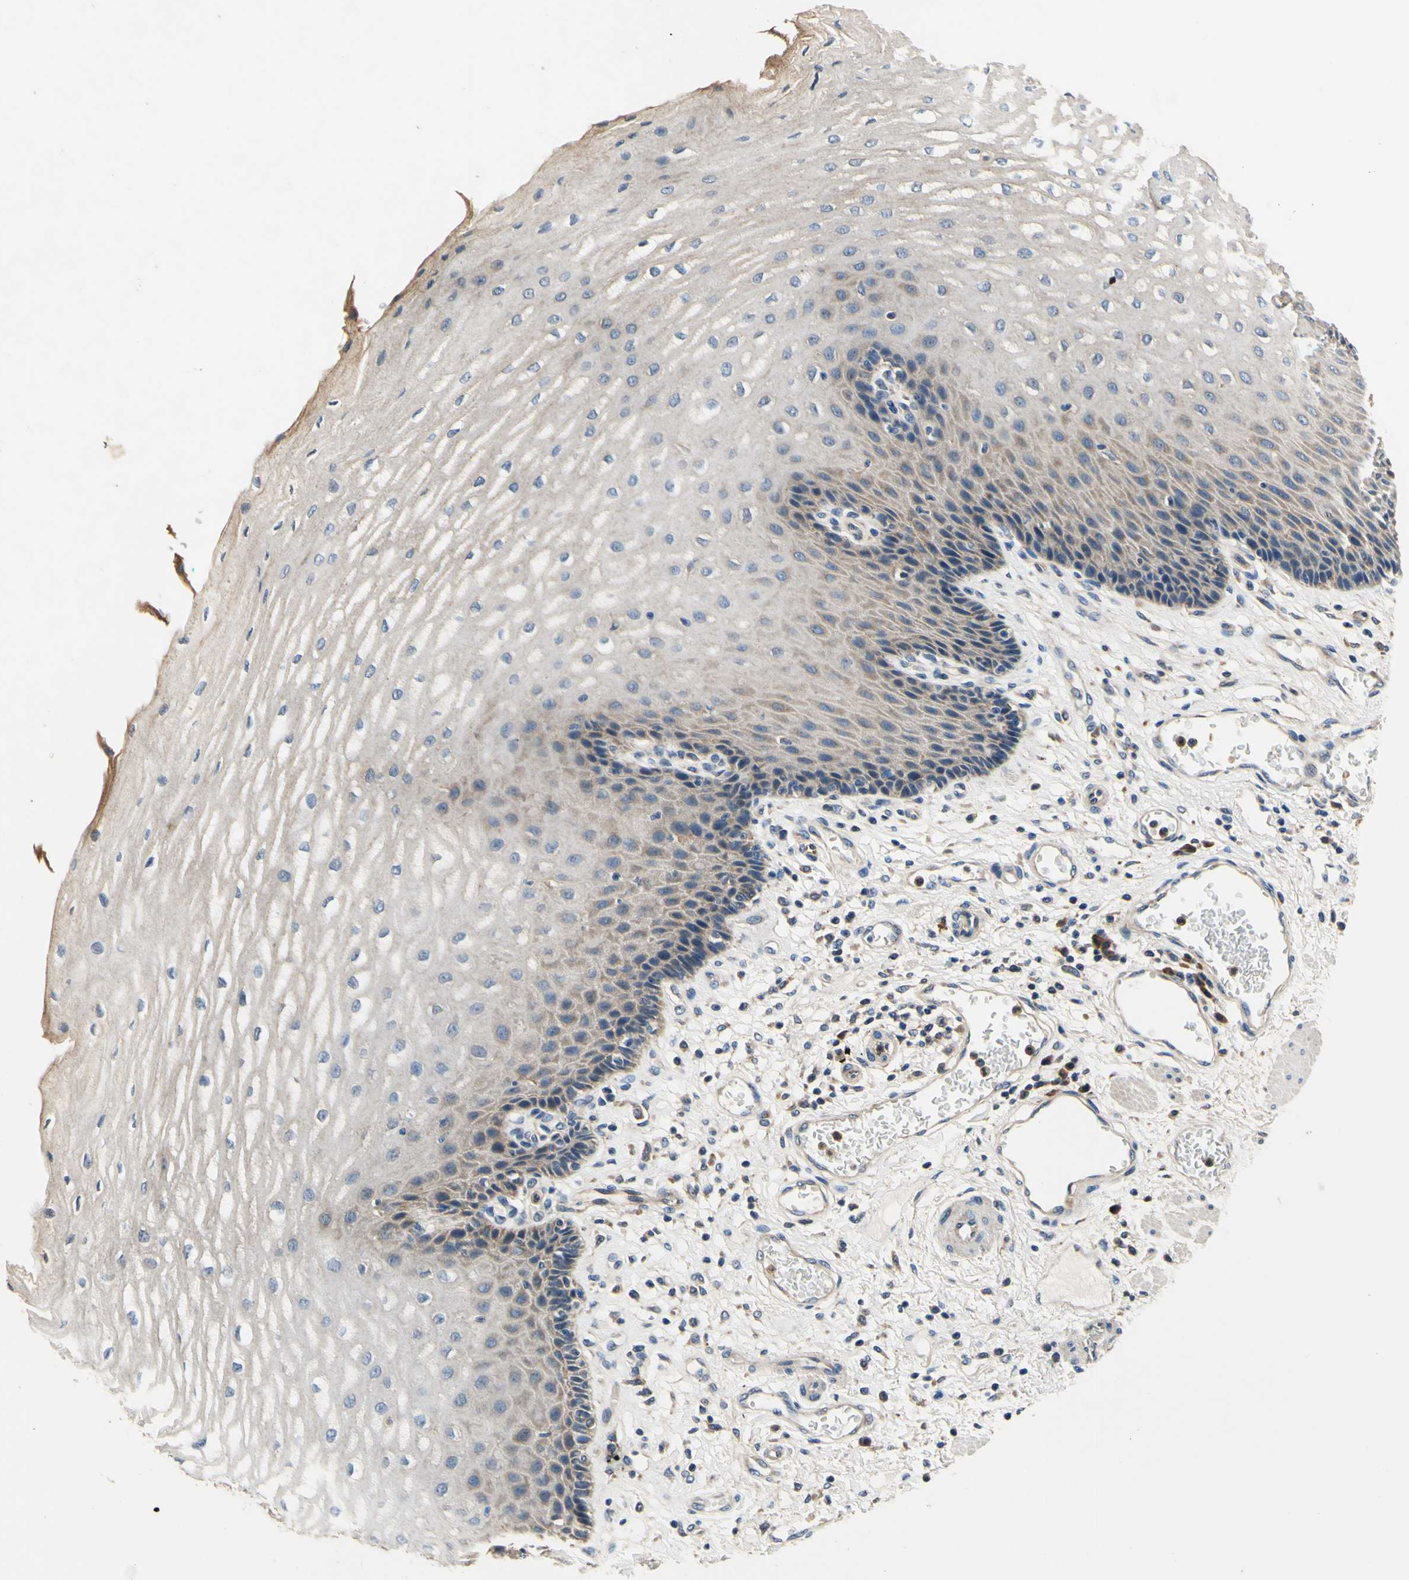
{"staining": {"intensity": "weak", "quantity": "25%-75%", "location": "cytoplasmic/membranous"}, "tissue": "esophagus", "cell_type": "Squamous epithelial cells", "image_type": "normal", "snomed": [{"axis": "morphology", "description": "Normal tissue, NOS"}, {"axis": "topography", "description": "Esophagus"}], "caption": "Immunohistochemical staining of unremarkable esophagus demonstrates 25%-75% levels of weak cytoplasmic/membranous protein expression in about 25%-75% of squamous epithelial cells. The protein of interest is shown in brown color, while the nuclei are stained blue.", "gene": "PLA2G4A", "patient": {"sex": "male", "age": 54}}